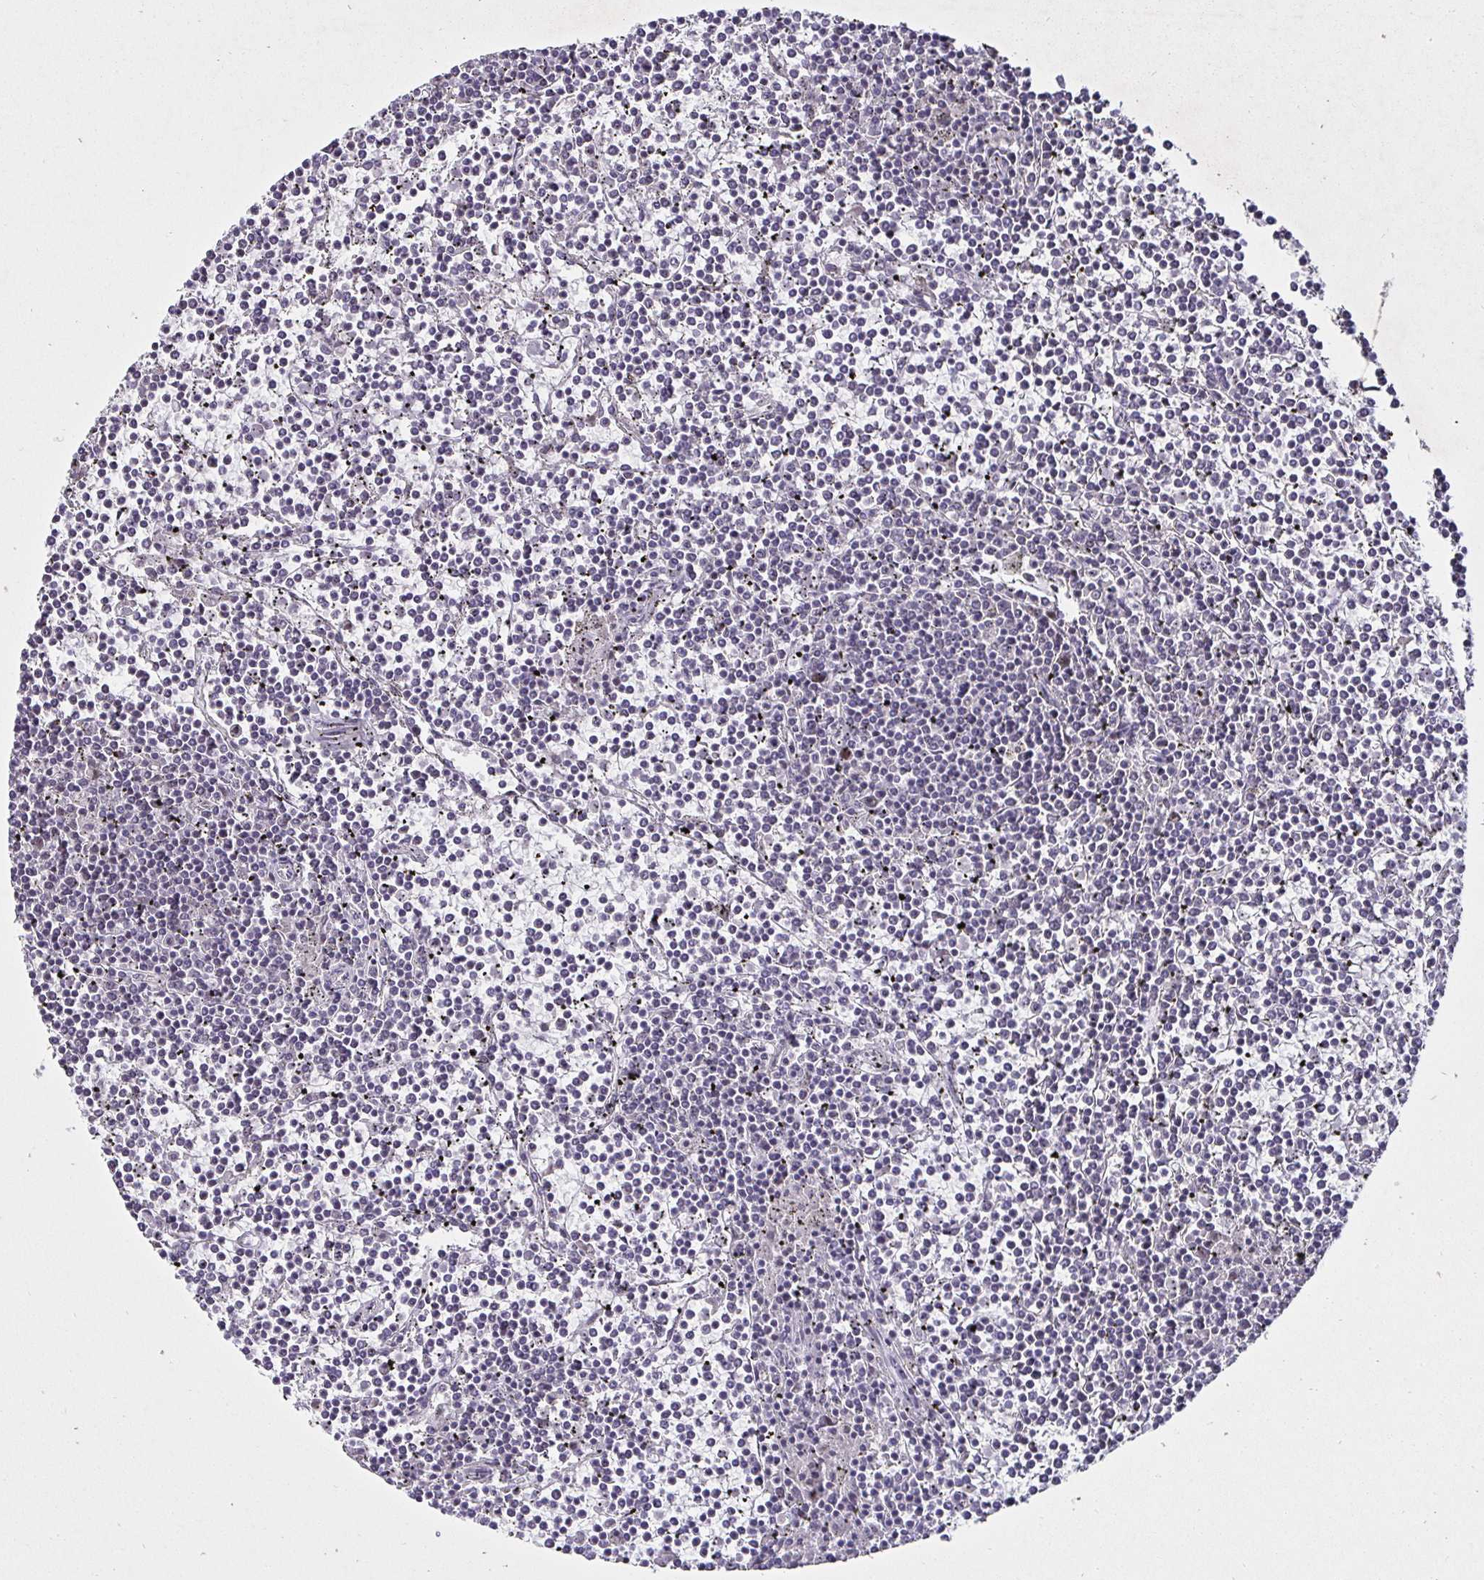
{"staining": {"intensity": "negative", "quantity": "none", "location": "none"}, "tissue": "lymphoma", "cell_type": "Tumor cells", "image_type": "cancer", "snomed": [{"axis": "morphology", "description": "Malignant lymphoma, non-Hodgkin's type, Low grade"}, {"axis": "topography", "description": "Spleen"}], "caption": "Low-grade malignant lymphoma, non-Hodgkin's type was stained to show a protein in brown. There is no significant expression in tumor cells. Nuclei are stained in blue.", "gene": "MLH1", "patient": {"sex": "female", "age": 19}}